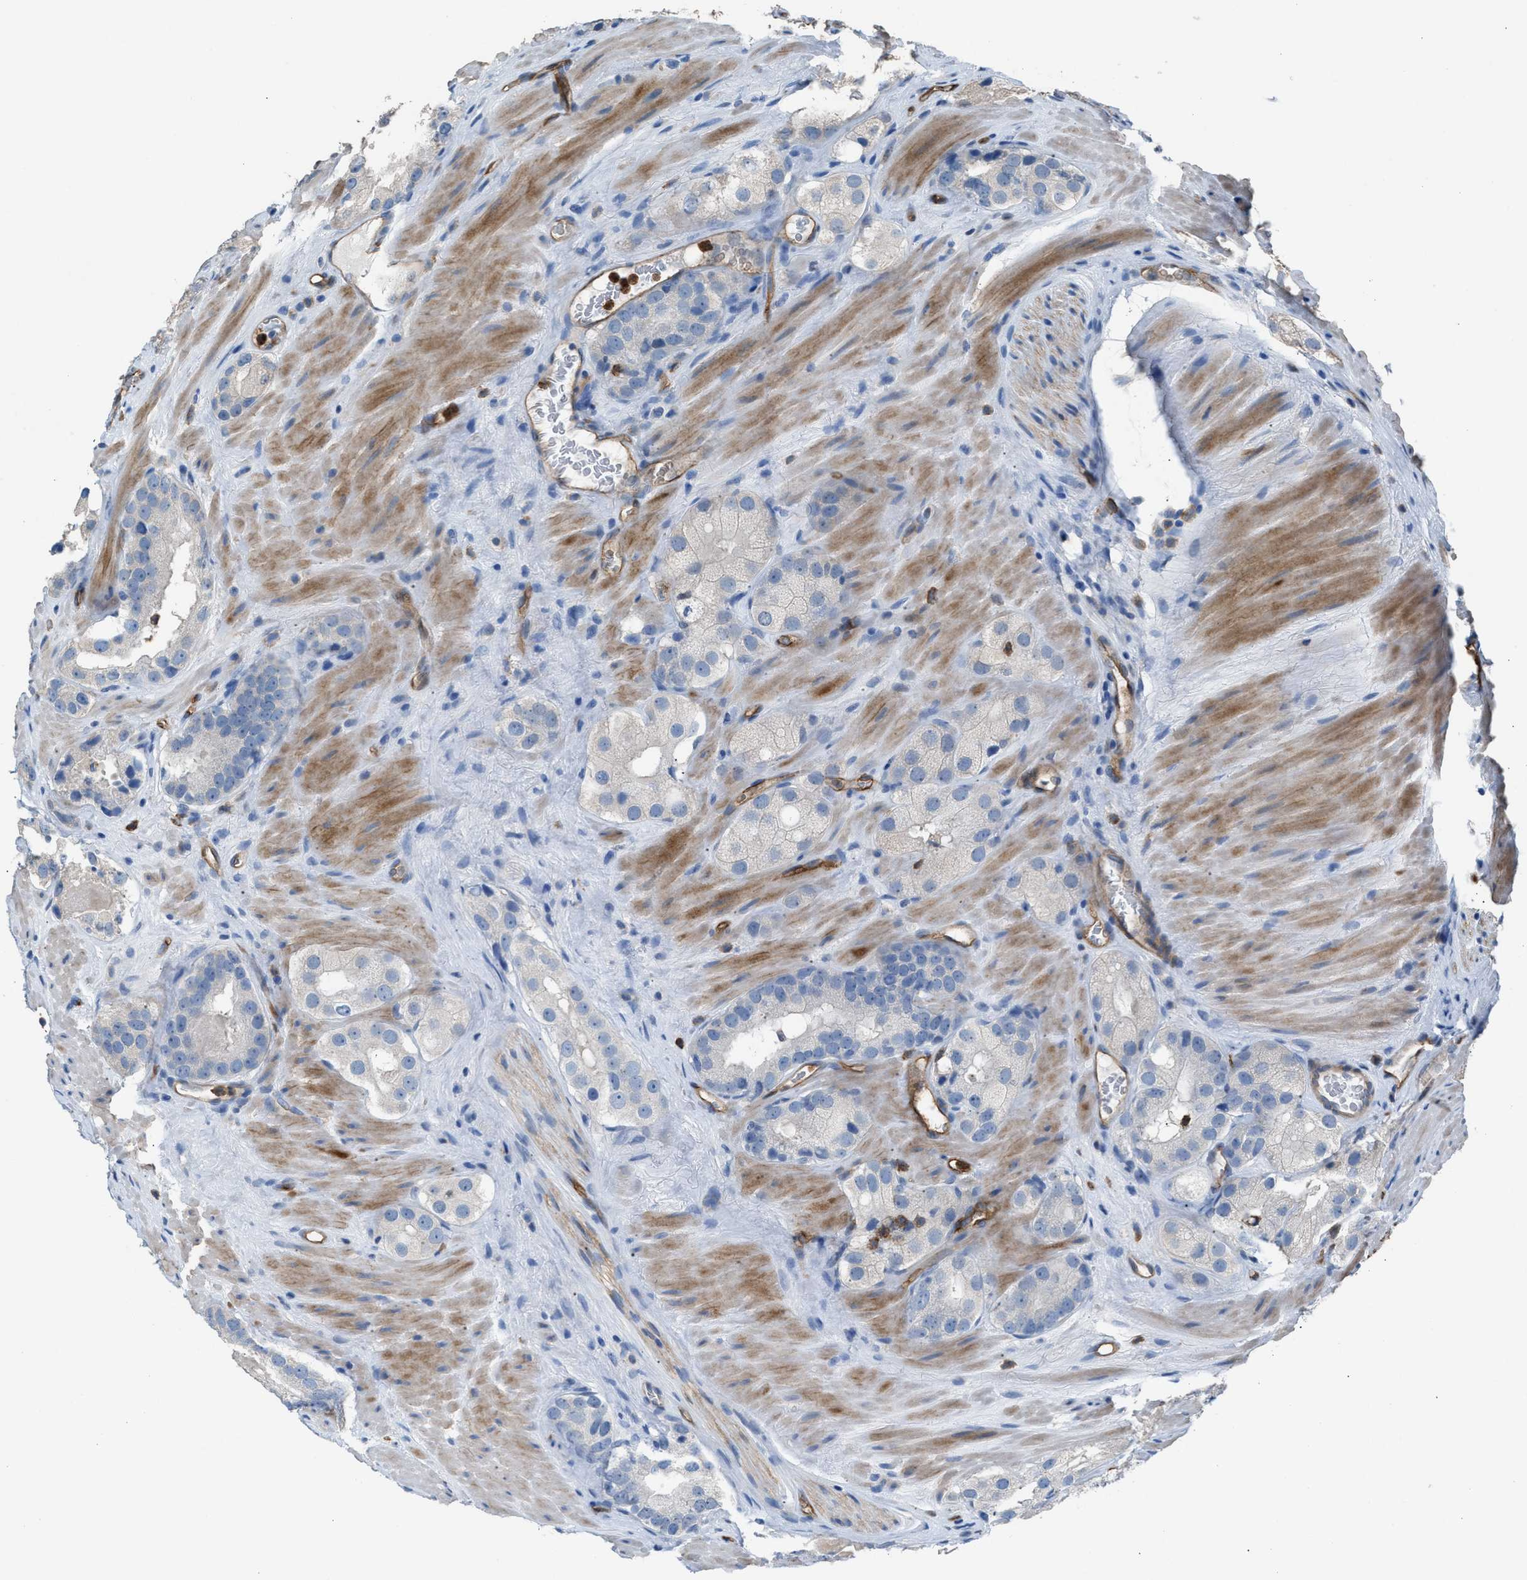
{"staining": {"intensity": "negative", "quantity": "none", "location": "none"}, "tissue": "prostate cancer", "cell_type": "Tumor cells", "image_type": "cancer", "snomed": [{"axis": "morphology", "description": "Adenocarcinoma, High grade"}, {"axis": "topography", "description": "Prostate"}], "caption": "IHC of human prostate cancer demonstrates no expression in tumor cells.", "gene": "DYSF", "patient": {"sex": "male", "age": 63}}